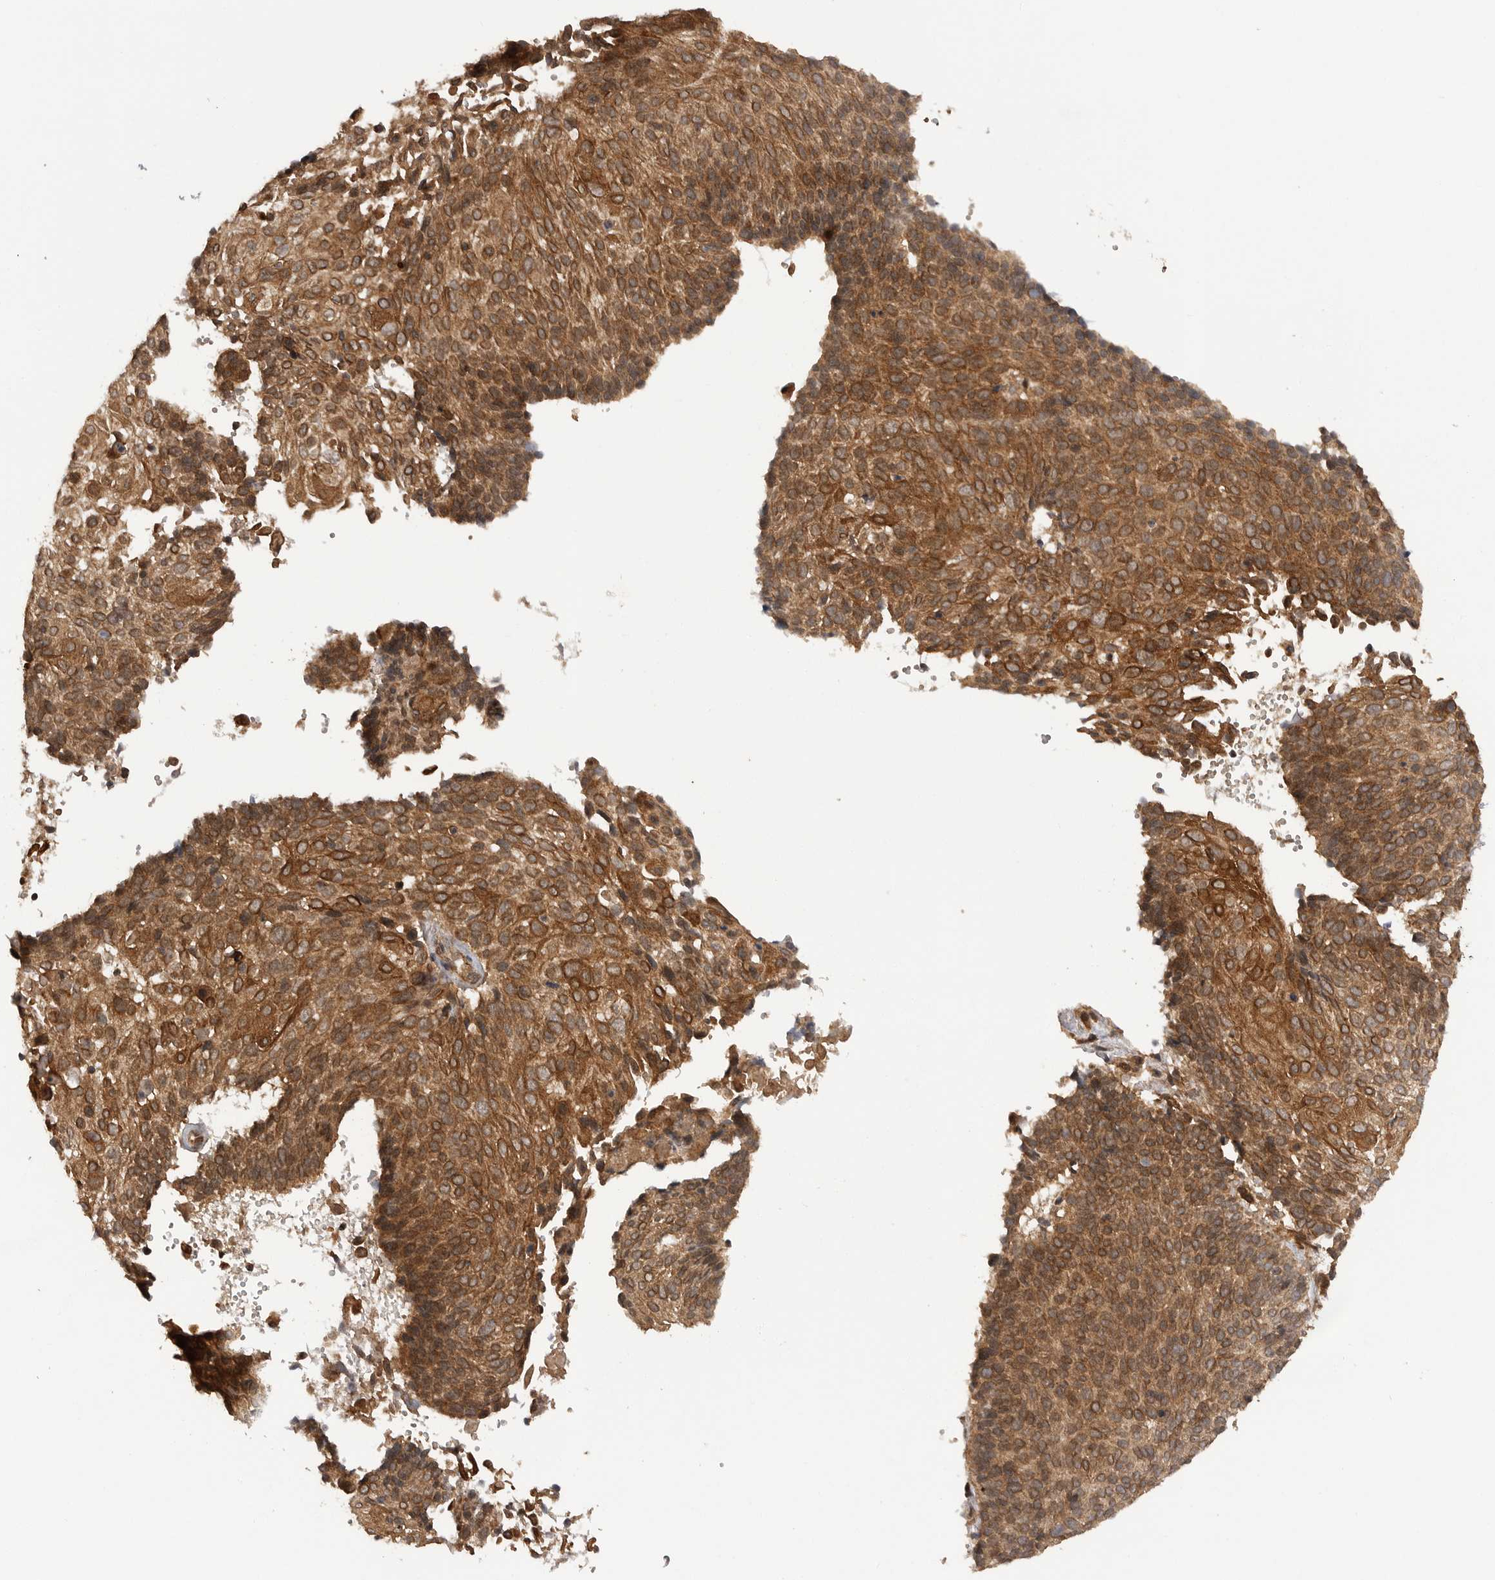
{"staining": {"intensity": "moderate", "quantity": ">75%", "location": "cytoplasmic/membranous"}, "tissue": "cervical cancer", "cell_type": "Tumor cells", "image_type": "cancer", "snomed": [{"axis": "morphology", "description": "Squamous cell carcinoma, NOS"}, {"axis": "topography", "description": "Cervix"}], "caption": "A micrograph of squamous cell carcinoma (cervical) stained for a protein displays moderate cytoplasmic/membranous brown staining in tumor cells.", "gene": "PRDX4", "patient": {"sex": "female", "age": 74}}